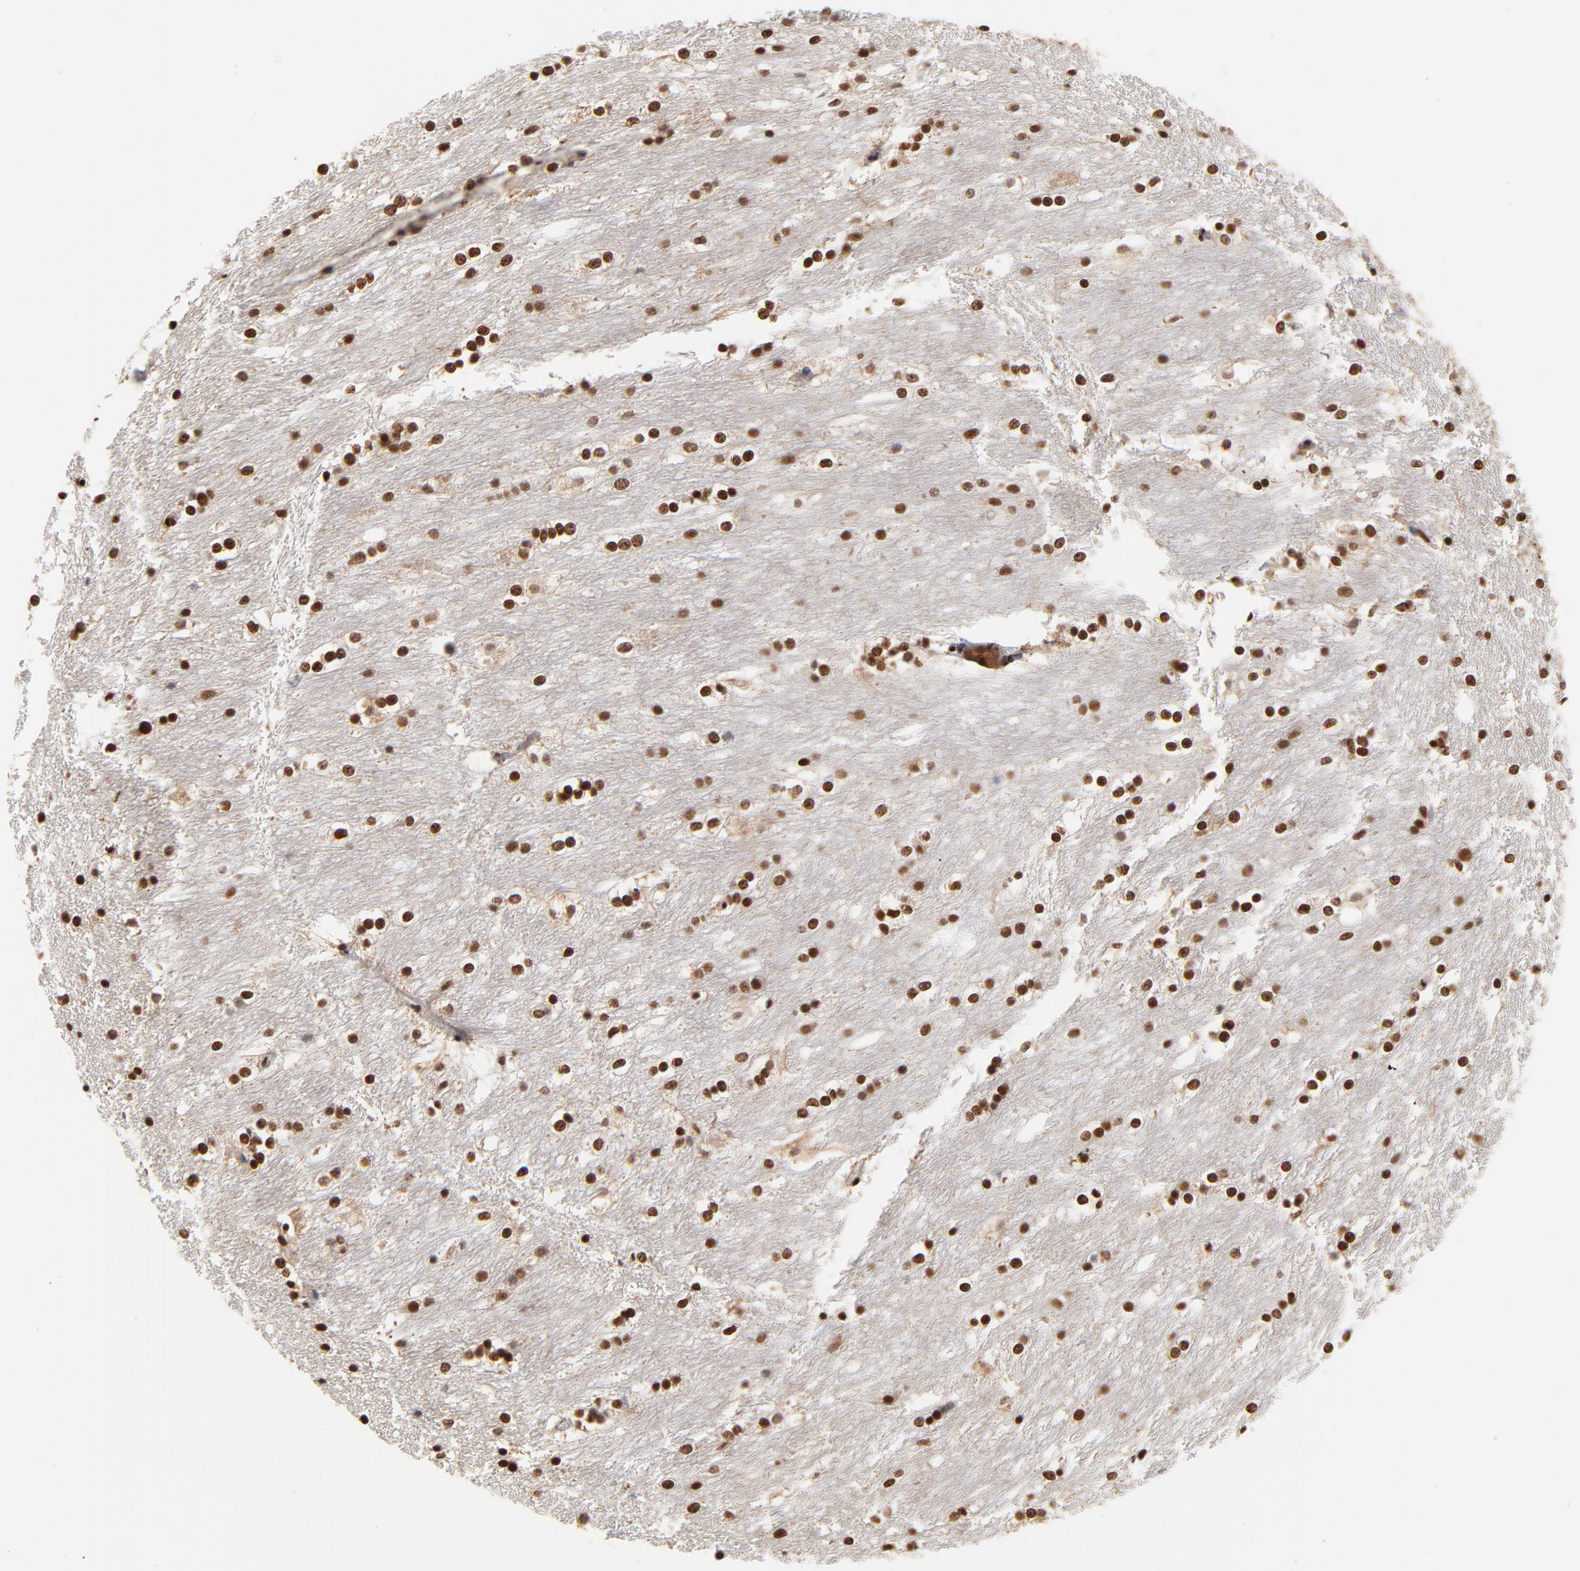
{"staining": {"intensity": "strong", "quantity": ">75%", "location": "nuclear"}, "tissue": "caudate", "cell_type": "Glial cells", "image_type": "normal", "snomed": [{"axis": "morphology", "description": "Normal tissue, NOS"}, {"axis": "topography", "description": "Lateral ventricle wall"}], "caption": "Caudate stained with immunohistochemistry (IHC) exhibits strong nuclear staining in about >75% of glial cells. The protein of interest is stained brown, and the nuclei are stained in blue (DAB IHC with brightfield microscopy, high magnification).", "gene": "CREB1", "patient": {"sex": "female", "age": 19}}